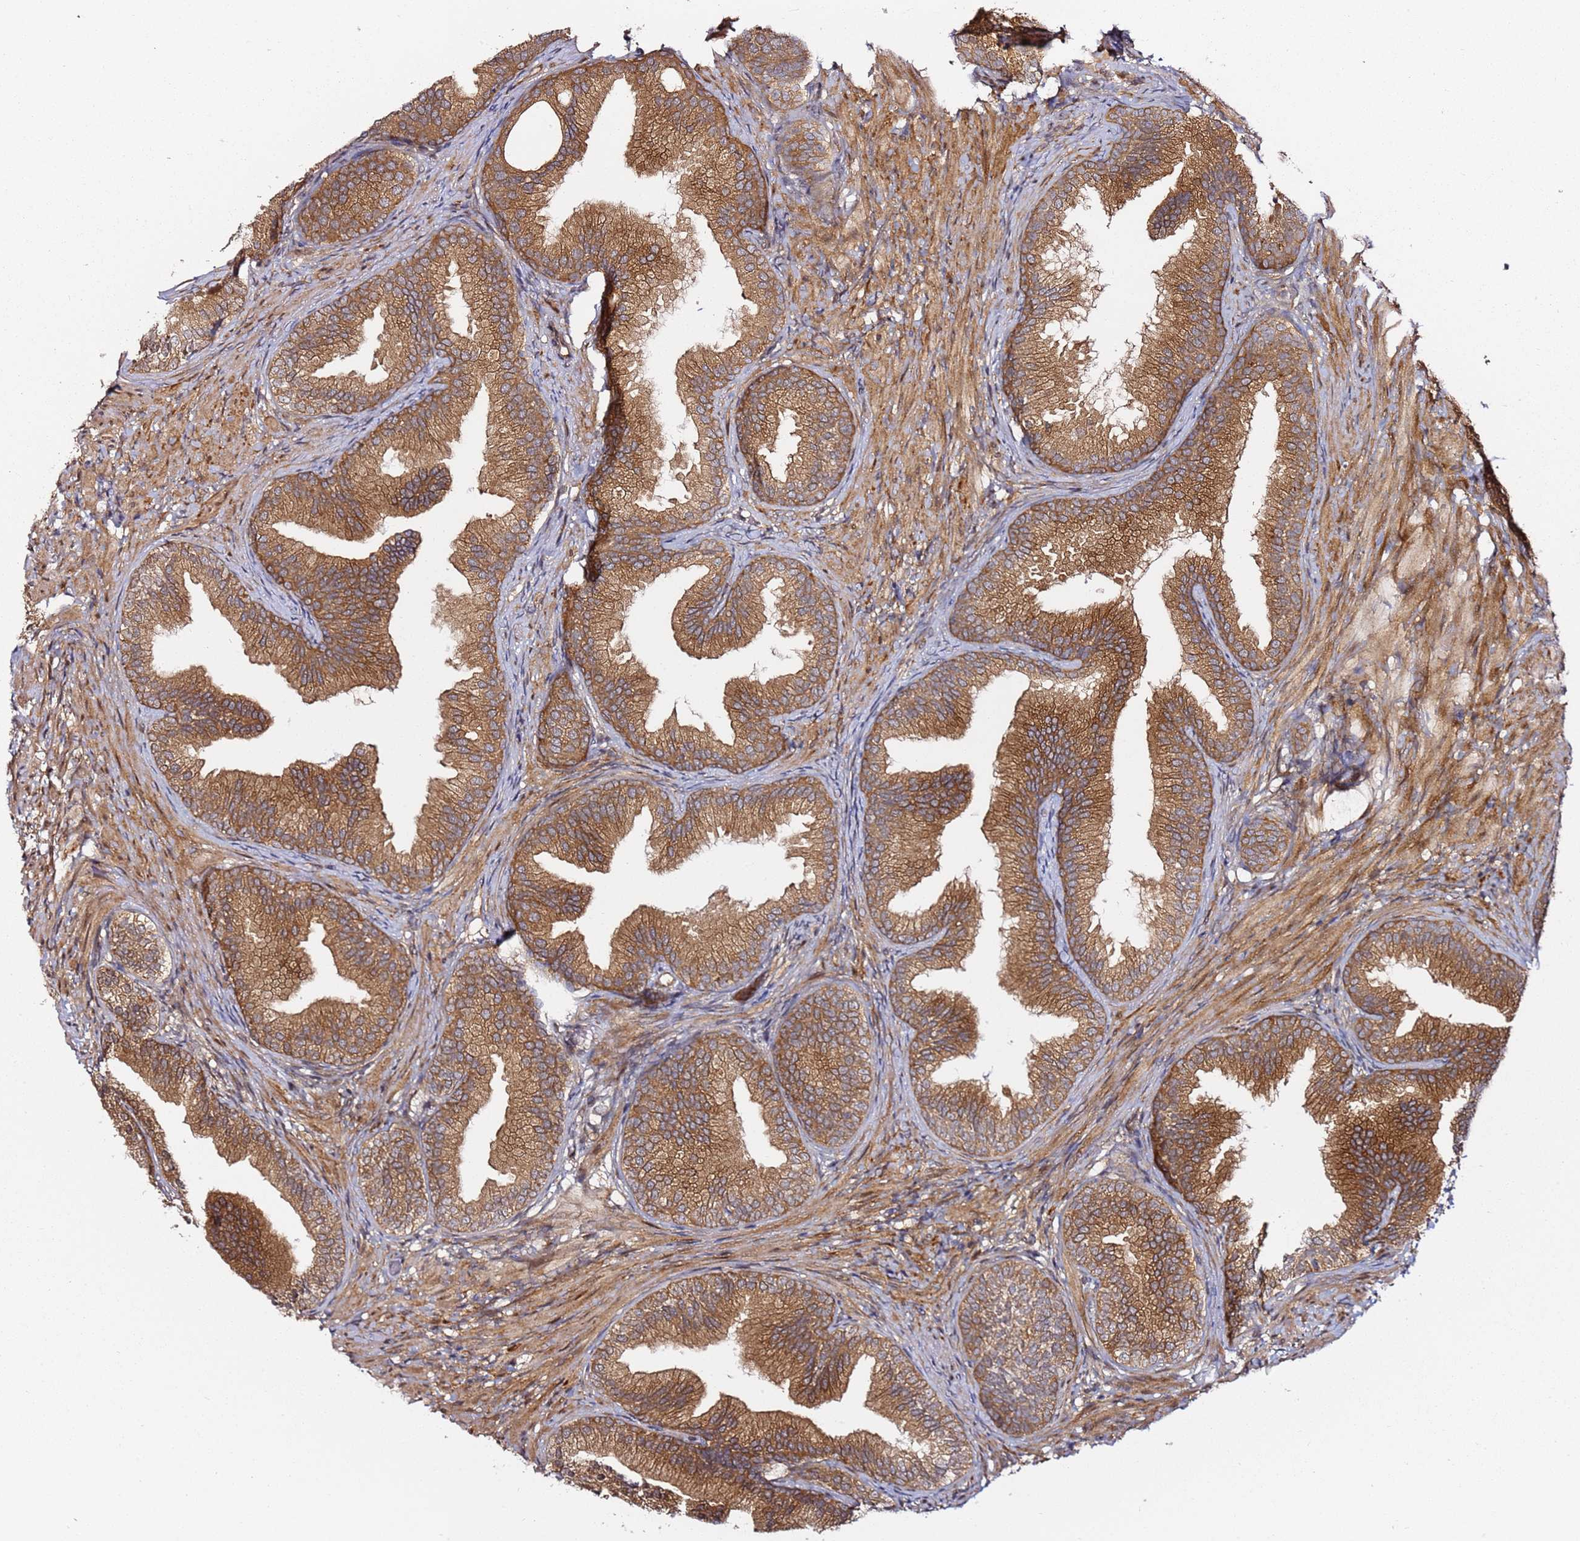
{"staining": {"intensity": "moderate", "quantity": ">75%", "location": "cytoplasmic/membranous"}, "tissue": "prostate", "cell_type": "Glandular cells", "image_type": "normal", "snomed": [{"axis": "morphology", "description": "Normal tissue, NOS"}, {"axis": "topography", "description": "Prostate"}], "caption": "Moderate cytoplasmic/membranous staining is present in approximately >75% of glandular cells in benign prostate.", "gene": "PRKAB2", "patient": {"sex": "male", "age": 76}}